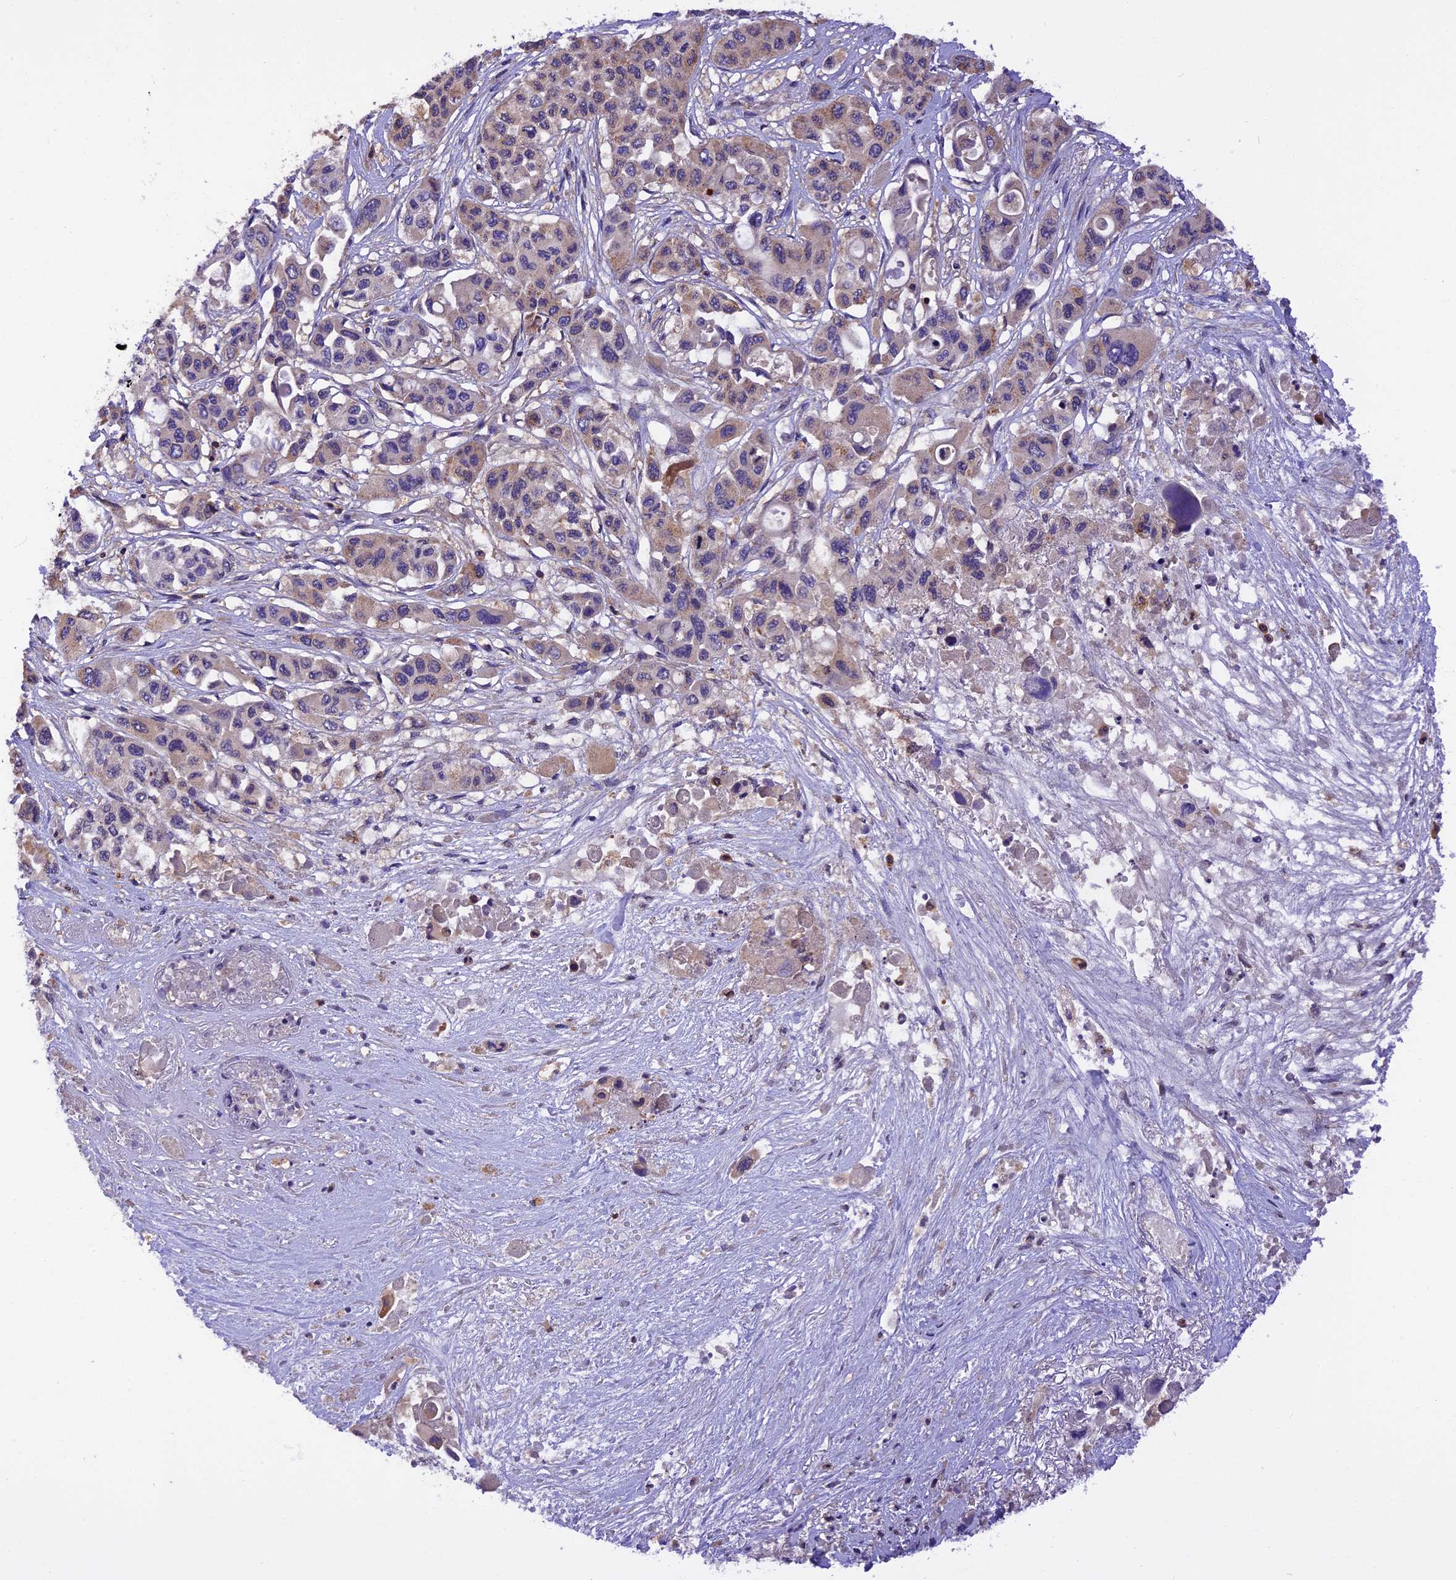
{"staining": {"intensity": "weak", "quantity": "<25%", "location": "cytoplasmic/membranous"}, "tissue": "pancreatic cancer", "cell_type": "Tumor cells", "image_type": "cancer", "snomed": [{"axis": "morphology", "description": "Adenocarcinoma, NOS"}, {"axis": "topography", "description": "Pancreas"}], "caption": "Pancreatic cancer was stained to show a protein in brown. There is no significant positivity in tumor cells. The staining is performed using DAB (3,3'-diaminobenzidine) brown chromogen with nuclei counter-stained in using hematoxylin.", "gene": "PEX3", "patient": {"sex": "male", "age": 92}}